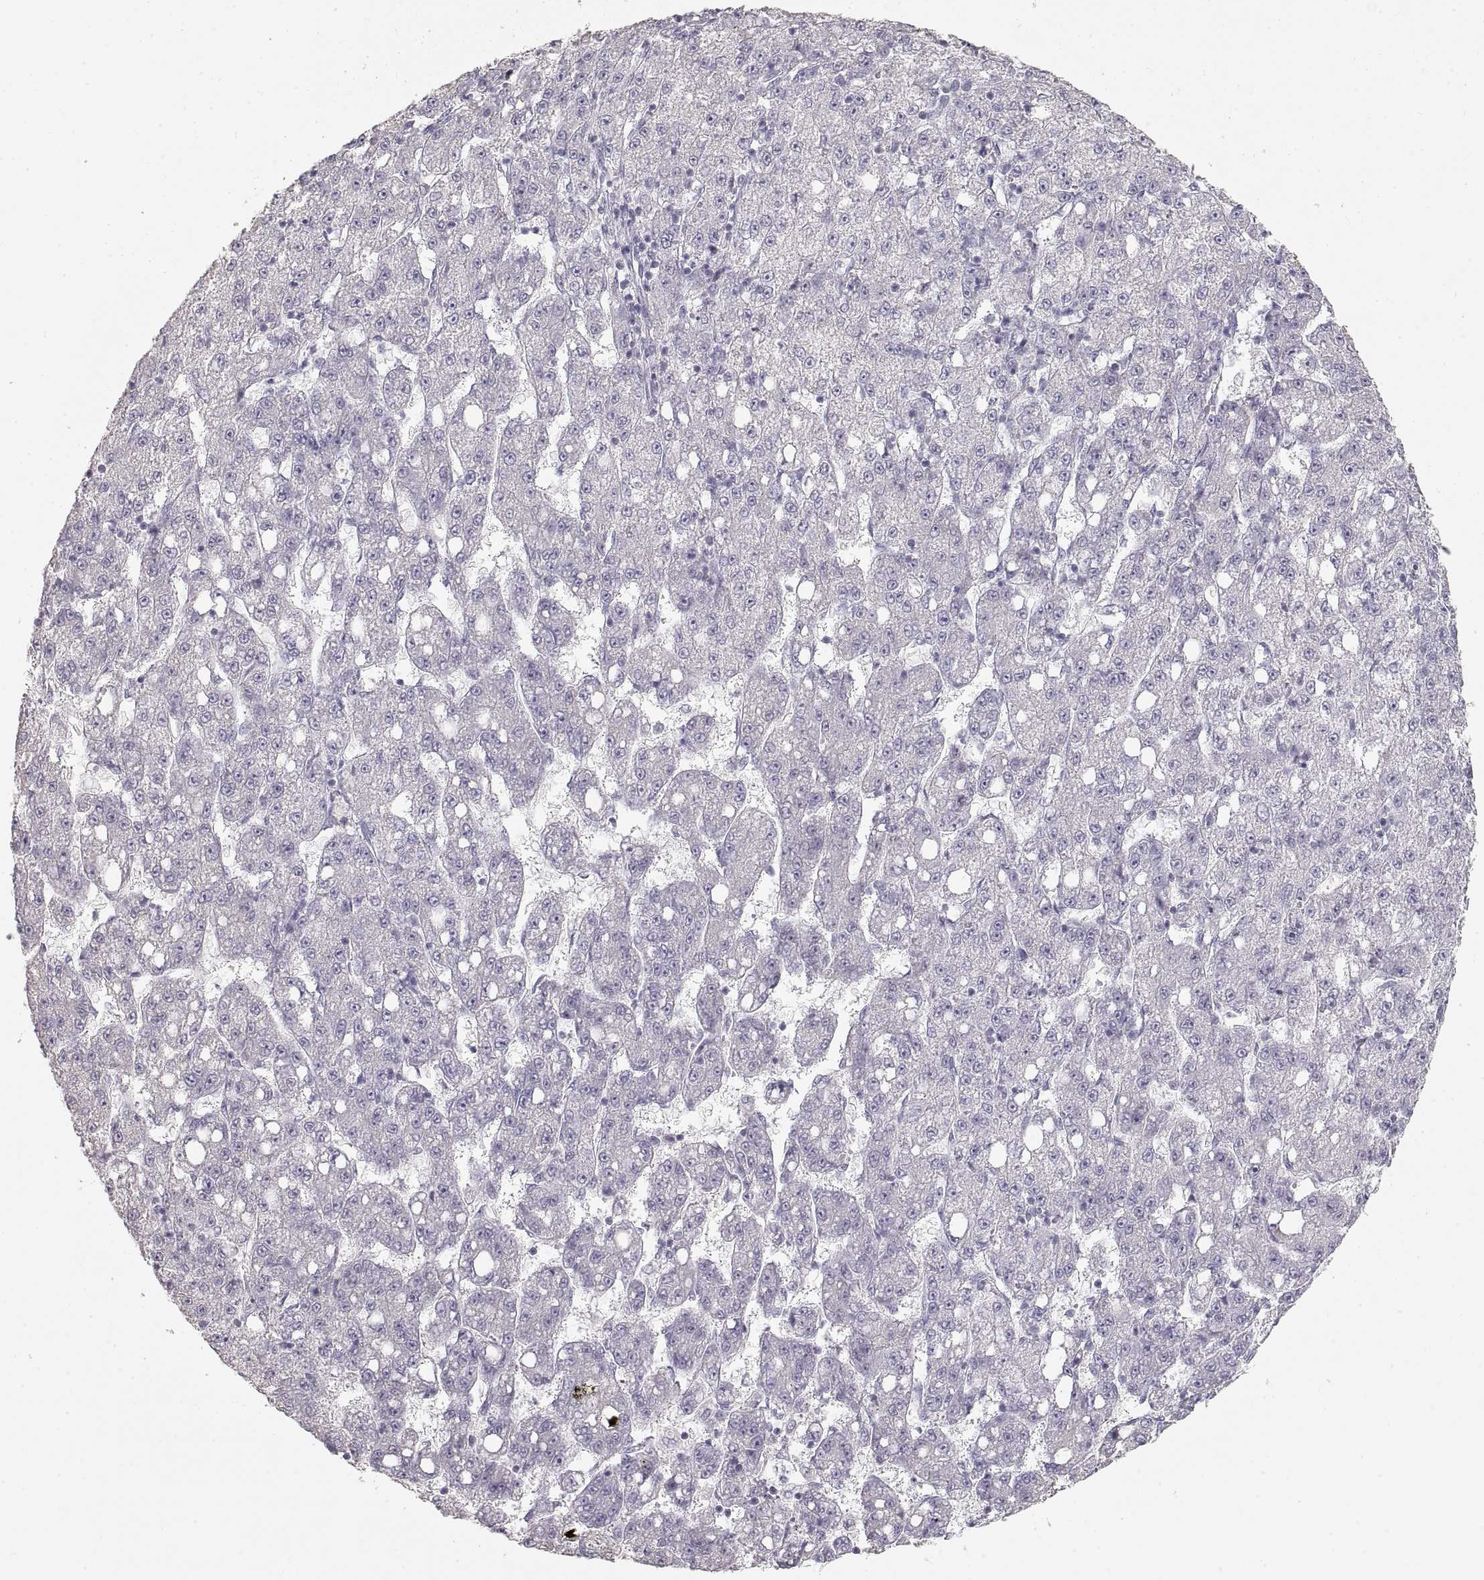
{"staining": {"intensity": "negative", "quantity": "none", "location": "none"}, "tissue": "liver cancer", "cell_type": "Tumor cells", "image_type": "cancer", "snomed": [{"axis": "morphology", "description": "Carcinoma, Hepatocellular, NOS"}, {"axis": "topography", "description": "Liver"}], "caption": "IHC image of neoplastic tissue: liver cancer stained with DAB shows no significant protein expression in tumor cells.", "gene": "ZP3", "patient": {"sex": "female", "age": 65}}